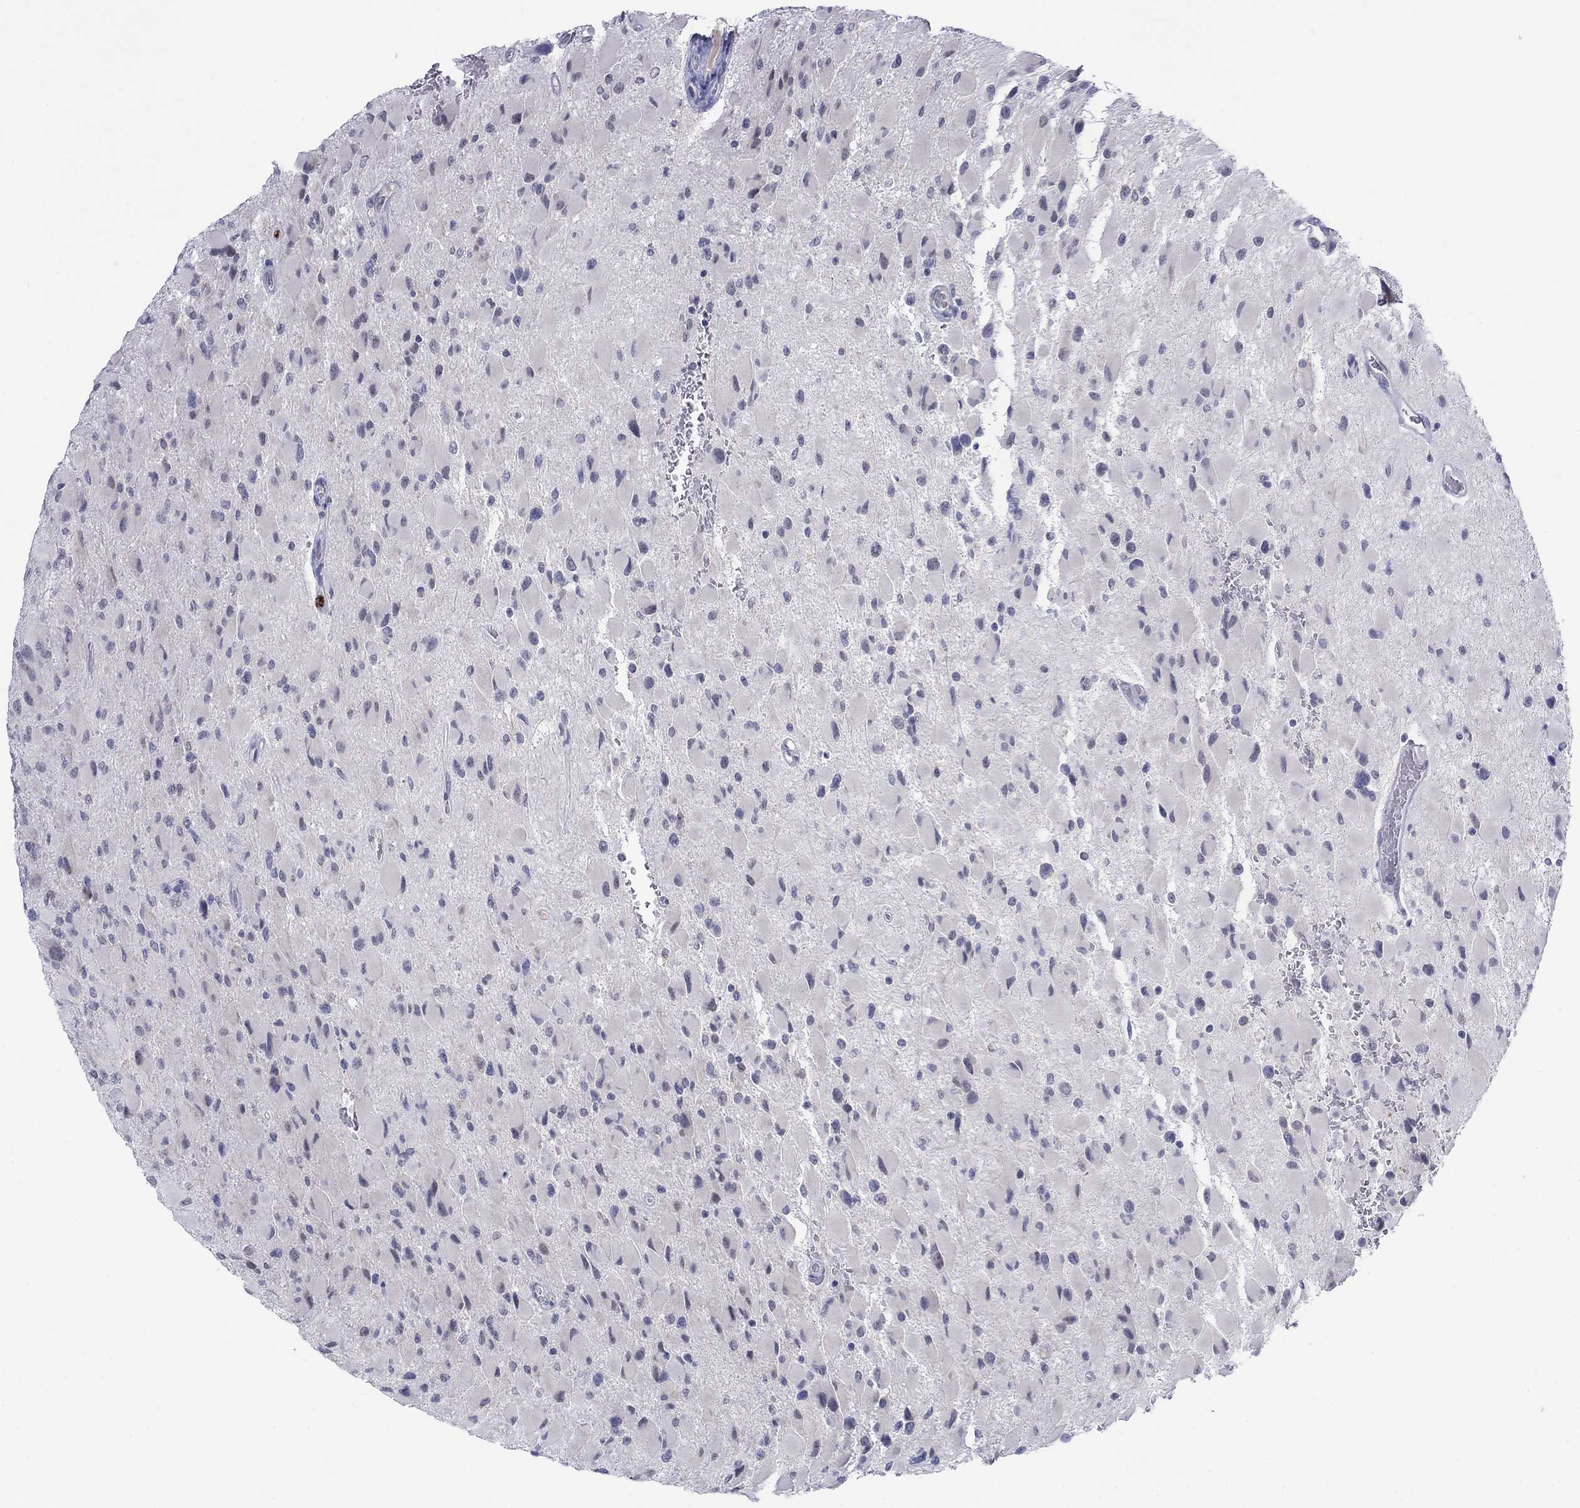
{"staining": {"intensity": "negative", "quantity": "none", "location": "none"}, "tissue": "glioma", "cell_type": "Tumor cells", "image_type": "cancer", "snomed": [{"axis": "morphology", "description": "Glioma, malignant, High grade"}, {"axis": "topography", "description": "Cerebral cortex"}], "caption": "Immunohistochemistry of human high-grade glioma (malignant) demonstrates no staining in tumor cells.", "gene": "MTRFR", "patient": {"sex": "female", "age": 36}}